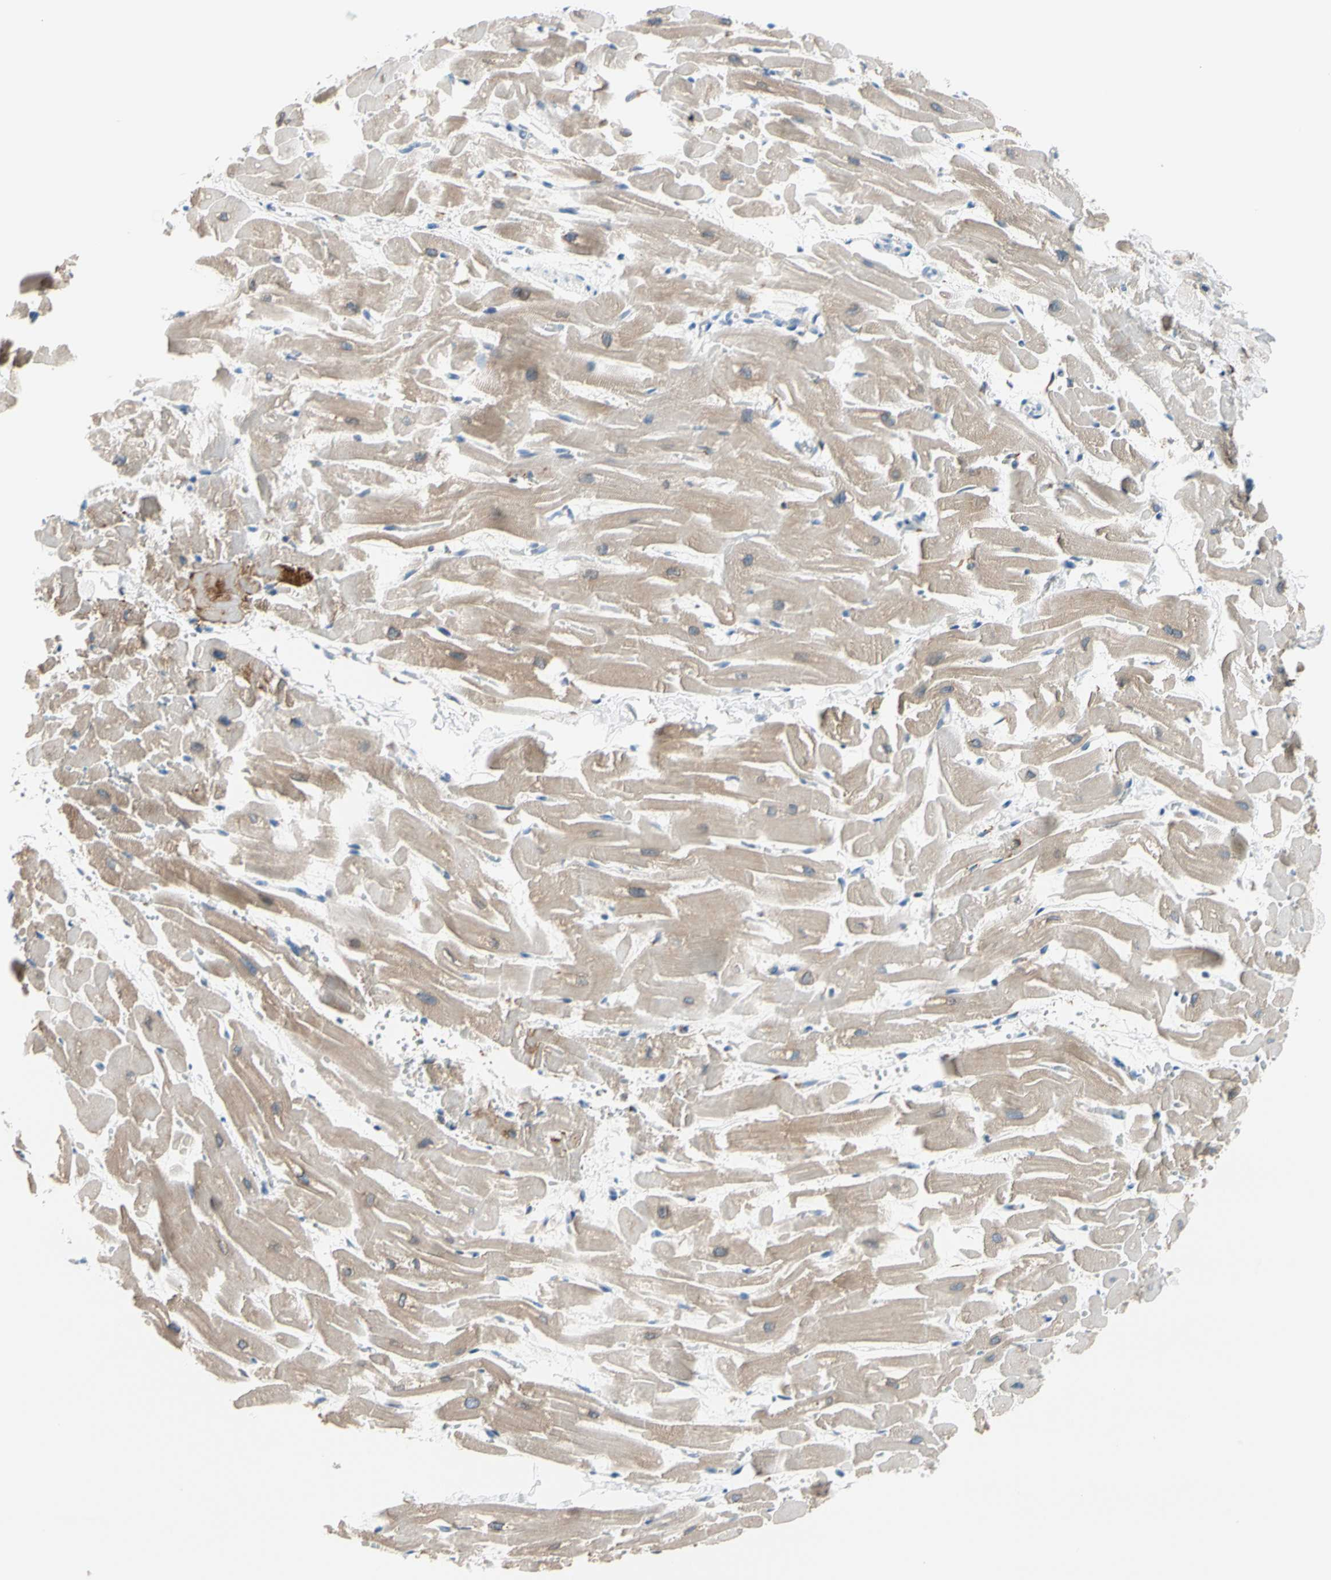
{"staining": {"intensity": "moderate", "quantity": ">75%", "location": "cytoplasmic/membranous"}, "tissue": "heart muscle", "cell_type": "Cardiomyocytes", "image_type": "normal", "snomed": [{"axis": "morphology", "description": "Normal tissue, NOS"}, {"axis": "topography", "description": "Heart"}], "caption": "Heart muscle stained with DAB (3,3'-diaminobenzidine) immunohistochemistry (IHC) exhibits medium levels of moderate cytoplasmic/membranous staining in approximately >75% of cardiomyocytes. The staining is performed using DAB (3,3'-diaminobenzidine) brown chromogen to label protein expression. The nuclei are counter-stained blue using hematoxylin.", "gene": "LRPAP1", "patient": {"sex": "female", "age": 19}}